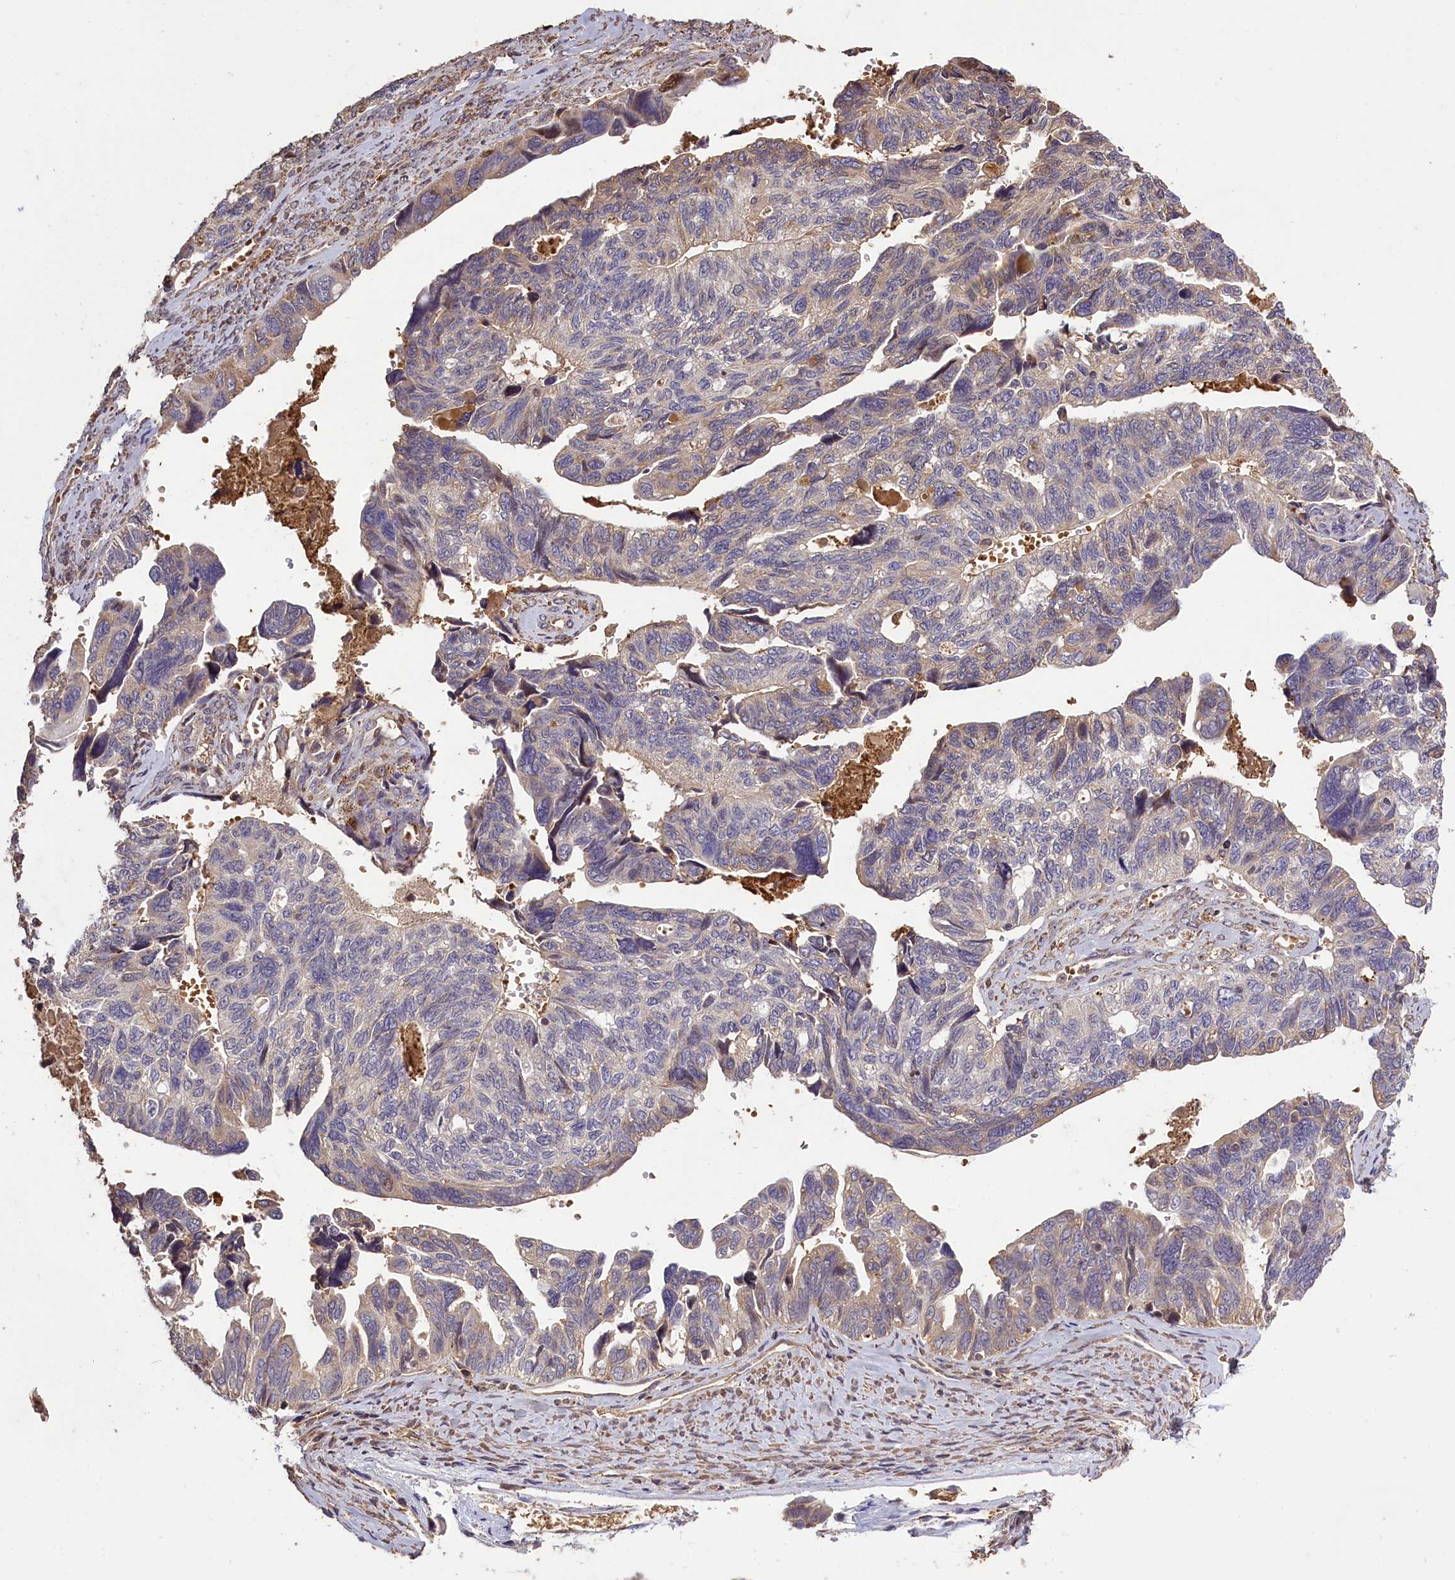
{"staining": {"intensity": "negative", "quantity": "none", "location": "none"}, "tissue": "ovarian cancer", "cell_type": "Tumor cells", "image_type": "cancer", "snomed": [{"axis": "morphology", "description": "Cystadenocarcinoma, serous, NOS"}, {"axis": "topography", "description": "Ovary"}], "caption": "This is an immunohistochemistry photomicrograph of human ovarian serous cystadenocarcinoma. There is no positivity in tumor cells.", "gene": "CLRN2", "patient": {"sex": "female", "age": 79}}